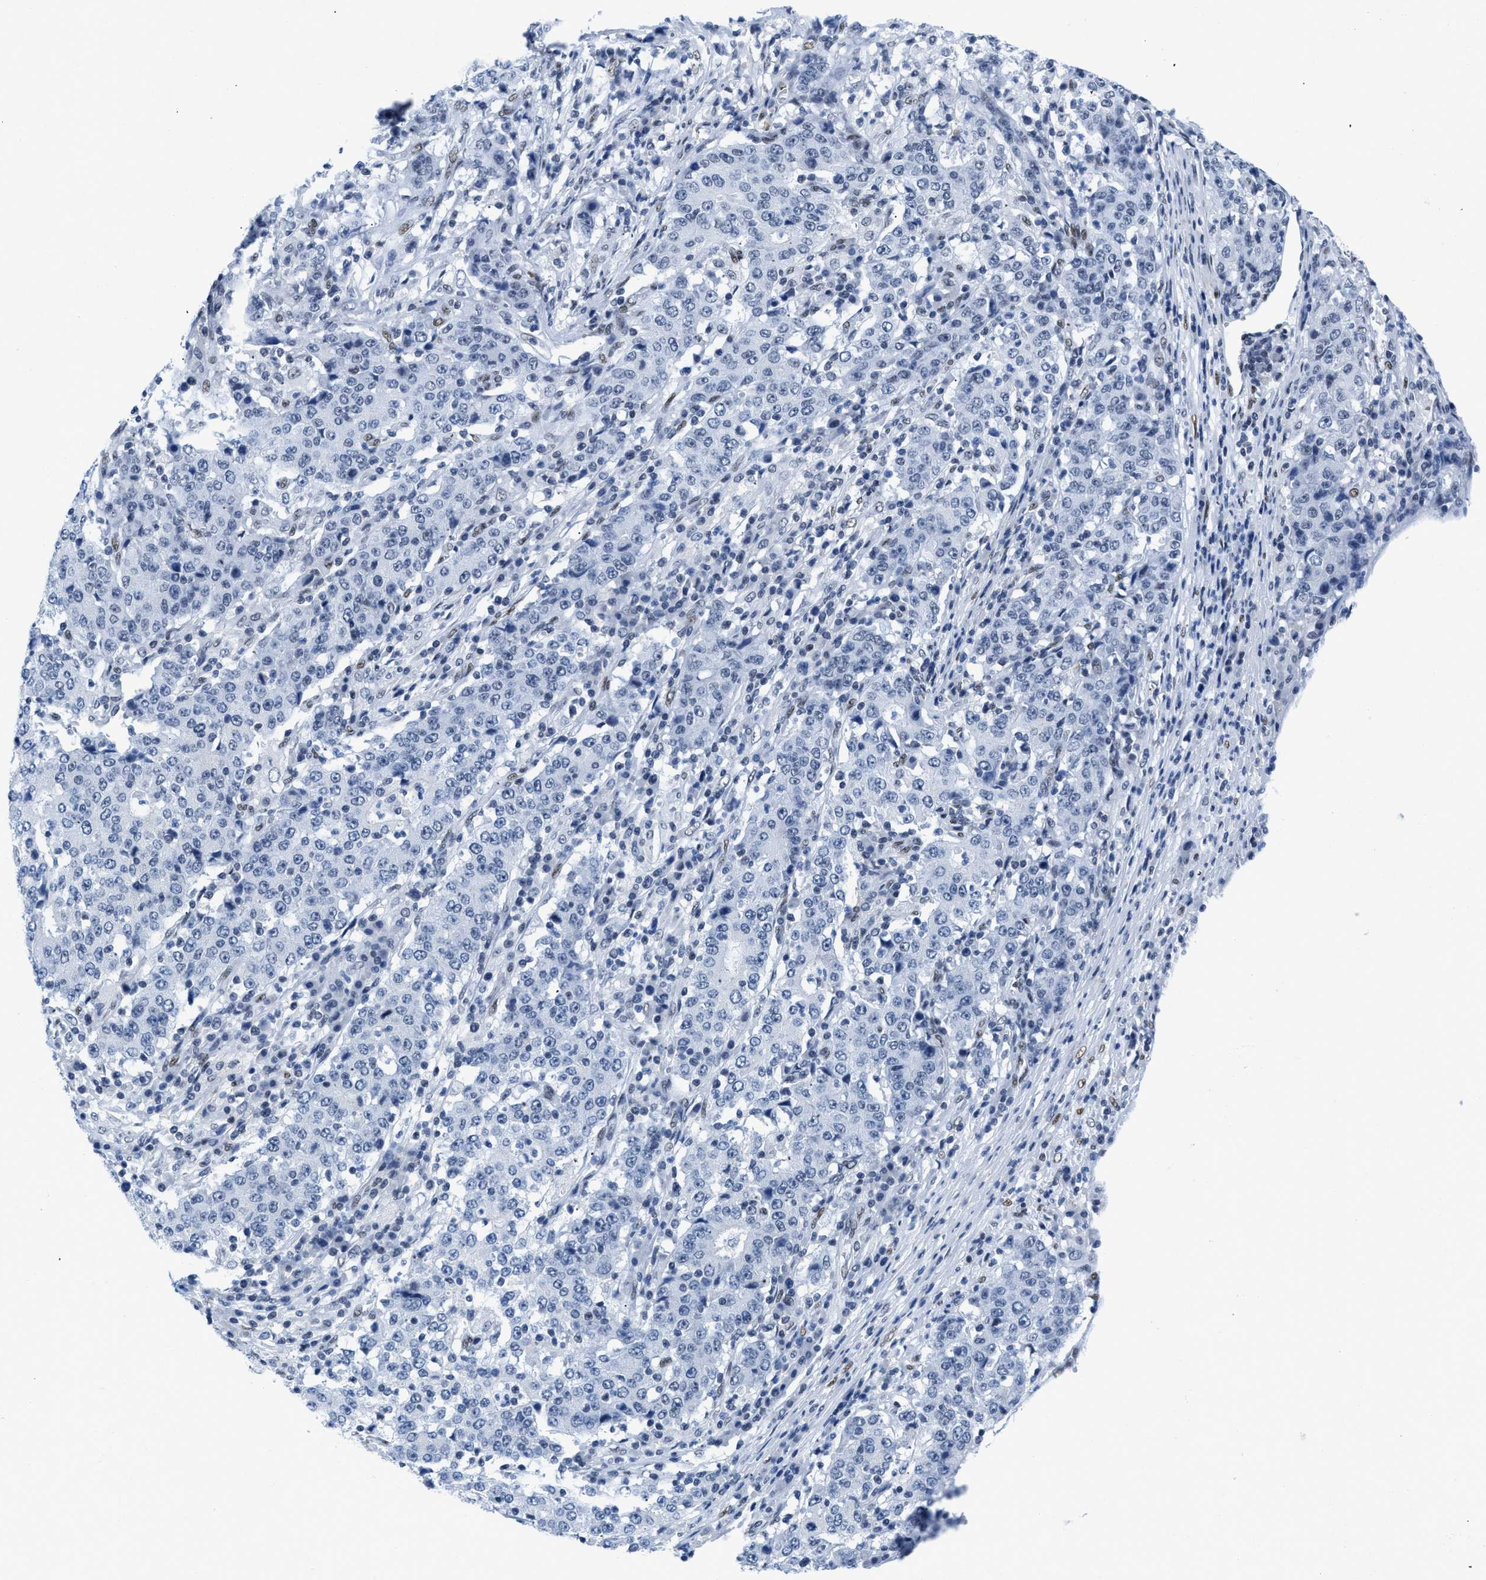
{"staining": {"intensity": "negative", "quantity": "none", "location": "none"}, "tissue": "stomach cancer", "cell_type": "Tumor cells", "image_type": "cancer", "snomed": [{"axis": "morphology", "description": "Adenocarcinoma, NOS"}, {"axis": "topography", "description": "Stomach"}], "caption": "This is an immunohistochemistry (IHC) histopathology image of human adenocarcinoma (stomach). There is no staining in tumor cells.", "gene": "CTBP1", "patient": {"sex": "male", "age": 59}}